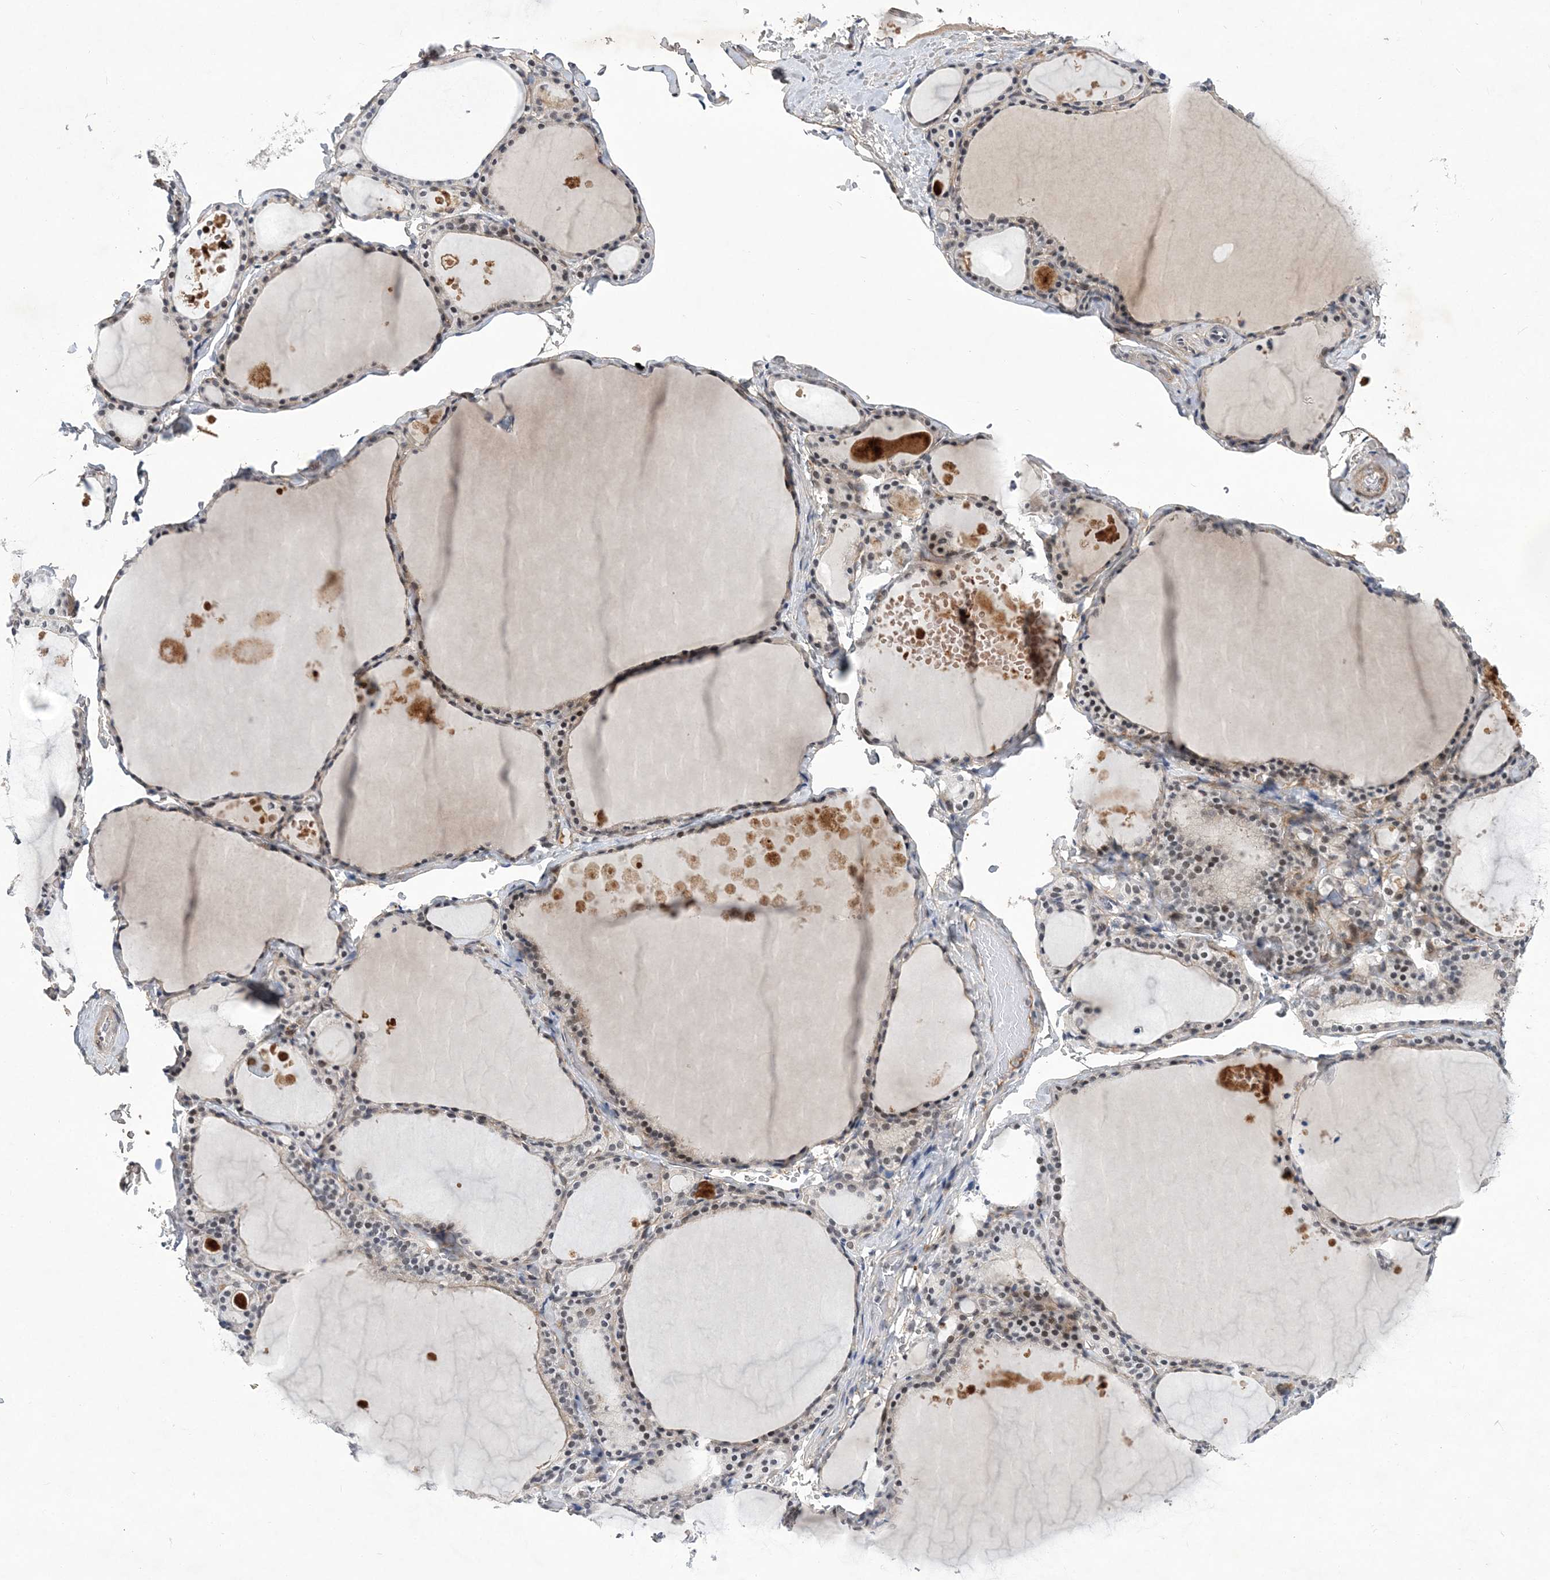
{"staining": {"intensity": "moderate", "quantity": "25%-75%", "location": "cytoplasmic/membranous,nuclear"}, "tissue": "thyroid gland", "cell_type": "Glandular cells", "image_type": "normal", "snomed": [{"axis": "morphology", "description": "Normal tissue, NOS"}, {"axis": "topography", "description": "Thyroid gland"}], "caption": "This photomicrograph exhibits normal thyroid gland stained with IHC to label a protein in brown. The cytoplasmic/membranous,nuclear of glandular cells show moderate positivity for the protein. Nuclei are counter-stained blue.", "gene": "FAM217A", "patient": {"sex": "male", "age": 56}}